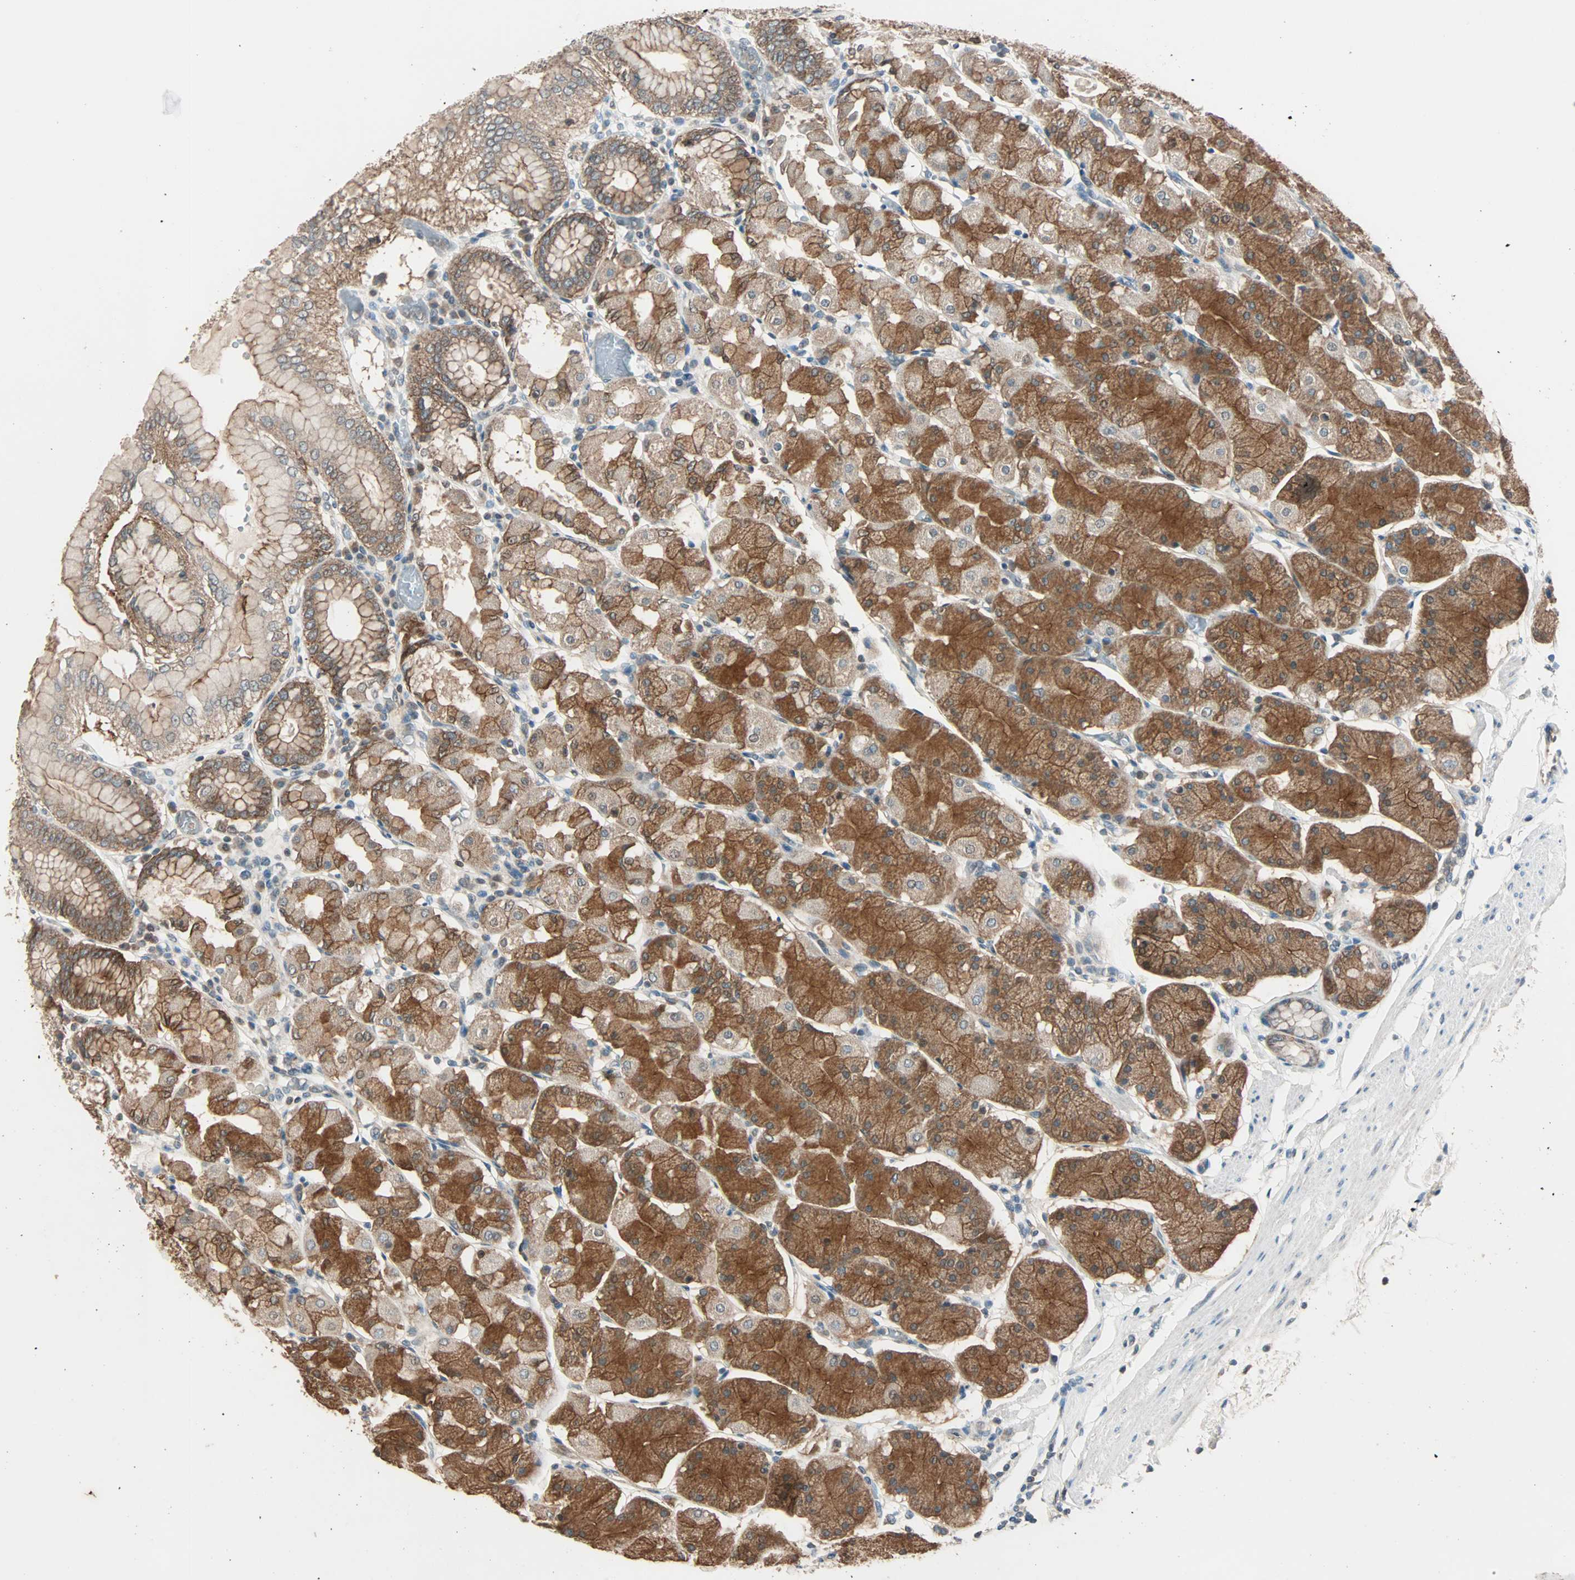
{"staining": {"intensity": "strong", "quantity": "25%-75%", "location": "cytoplasmic/membranous"}, "tissue": "stomach", "cell_type": "Glandular cells", "image_type": "normal", "snomed": [{"axis": "morphology", "description": "Normal tissue, NOS"}, {"axis": "topography", "description": "Stomach, upper"}, {"axis": "topography", "description": "Stomach"}], "caption": "A photomicrograph showing strong cytoplasmic/membranous expression in about 25%-75% of glandular cells in normal stomach, as visualized by brown immunohistochemical staining.", "gene": "MAP3K21", "patient": {"sex": "male", "age": 76}}